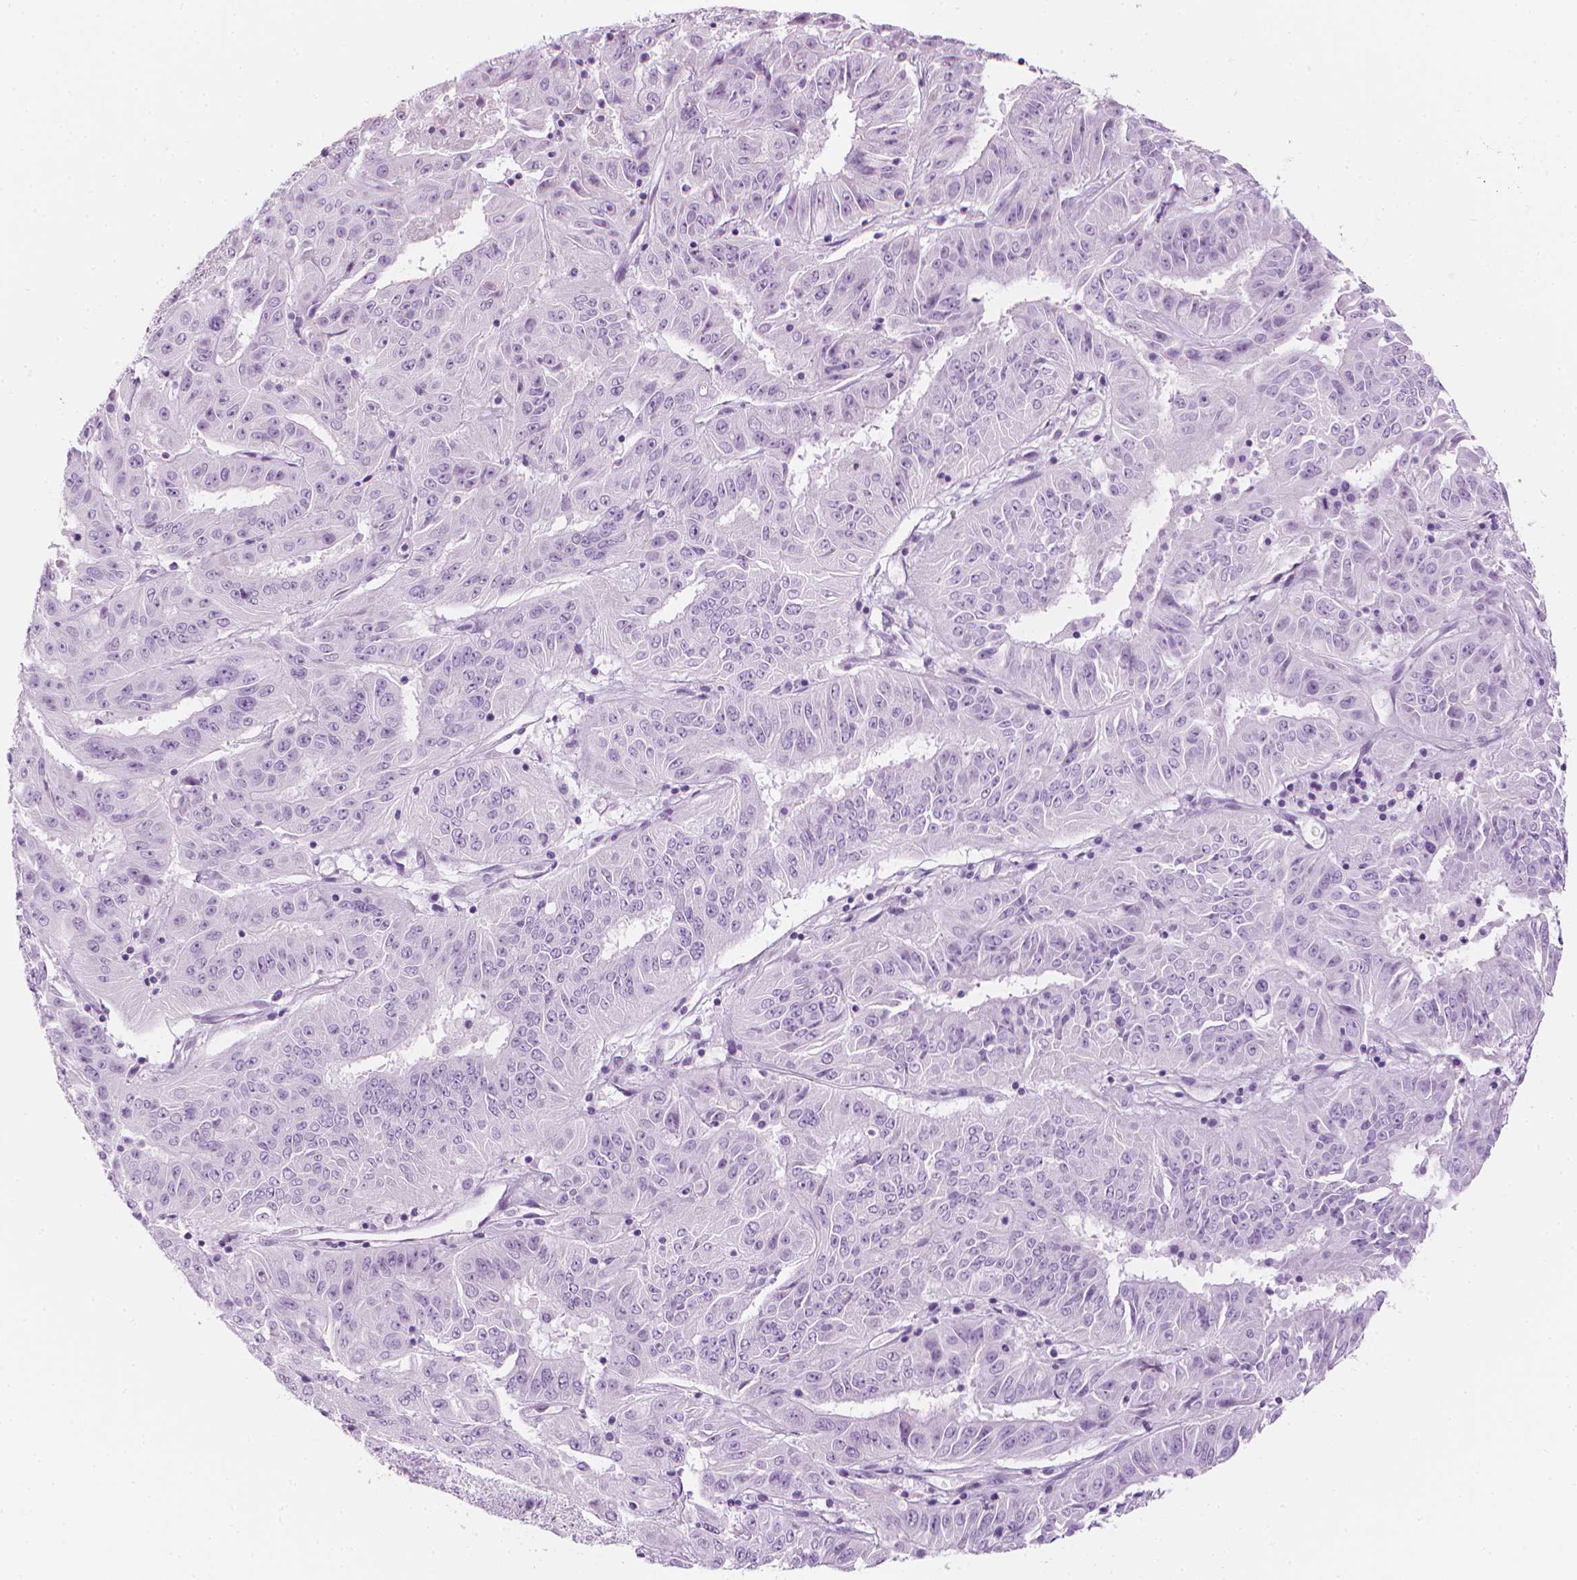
{"staining": {"intensity": "negative", "quantity": "none", "location": "none"}, "tissue": "pancreatic cancer", "cell_type": "Tumor cells", "image_type": "cancer", "snomed": [{"axis": "morphology", "description": "Adenocarcinoma, NOS"}, {"axis": "topography", "description": "Pancreas"}], "caption": "This is an immunohistochemistry (IHC) photomicrograph of pancreatic cancer (adenocarcinoma). There is no positivity in tumor cells.", "gene": "SCG3", "patient": {"sex": "male", "age": 63}}